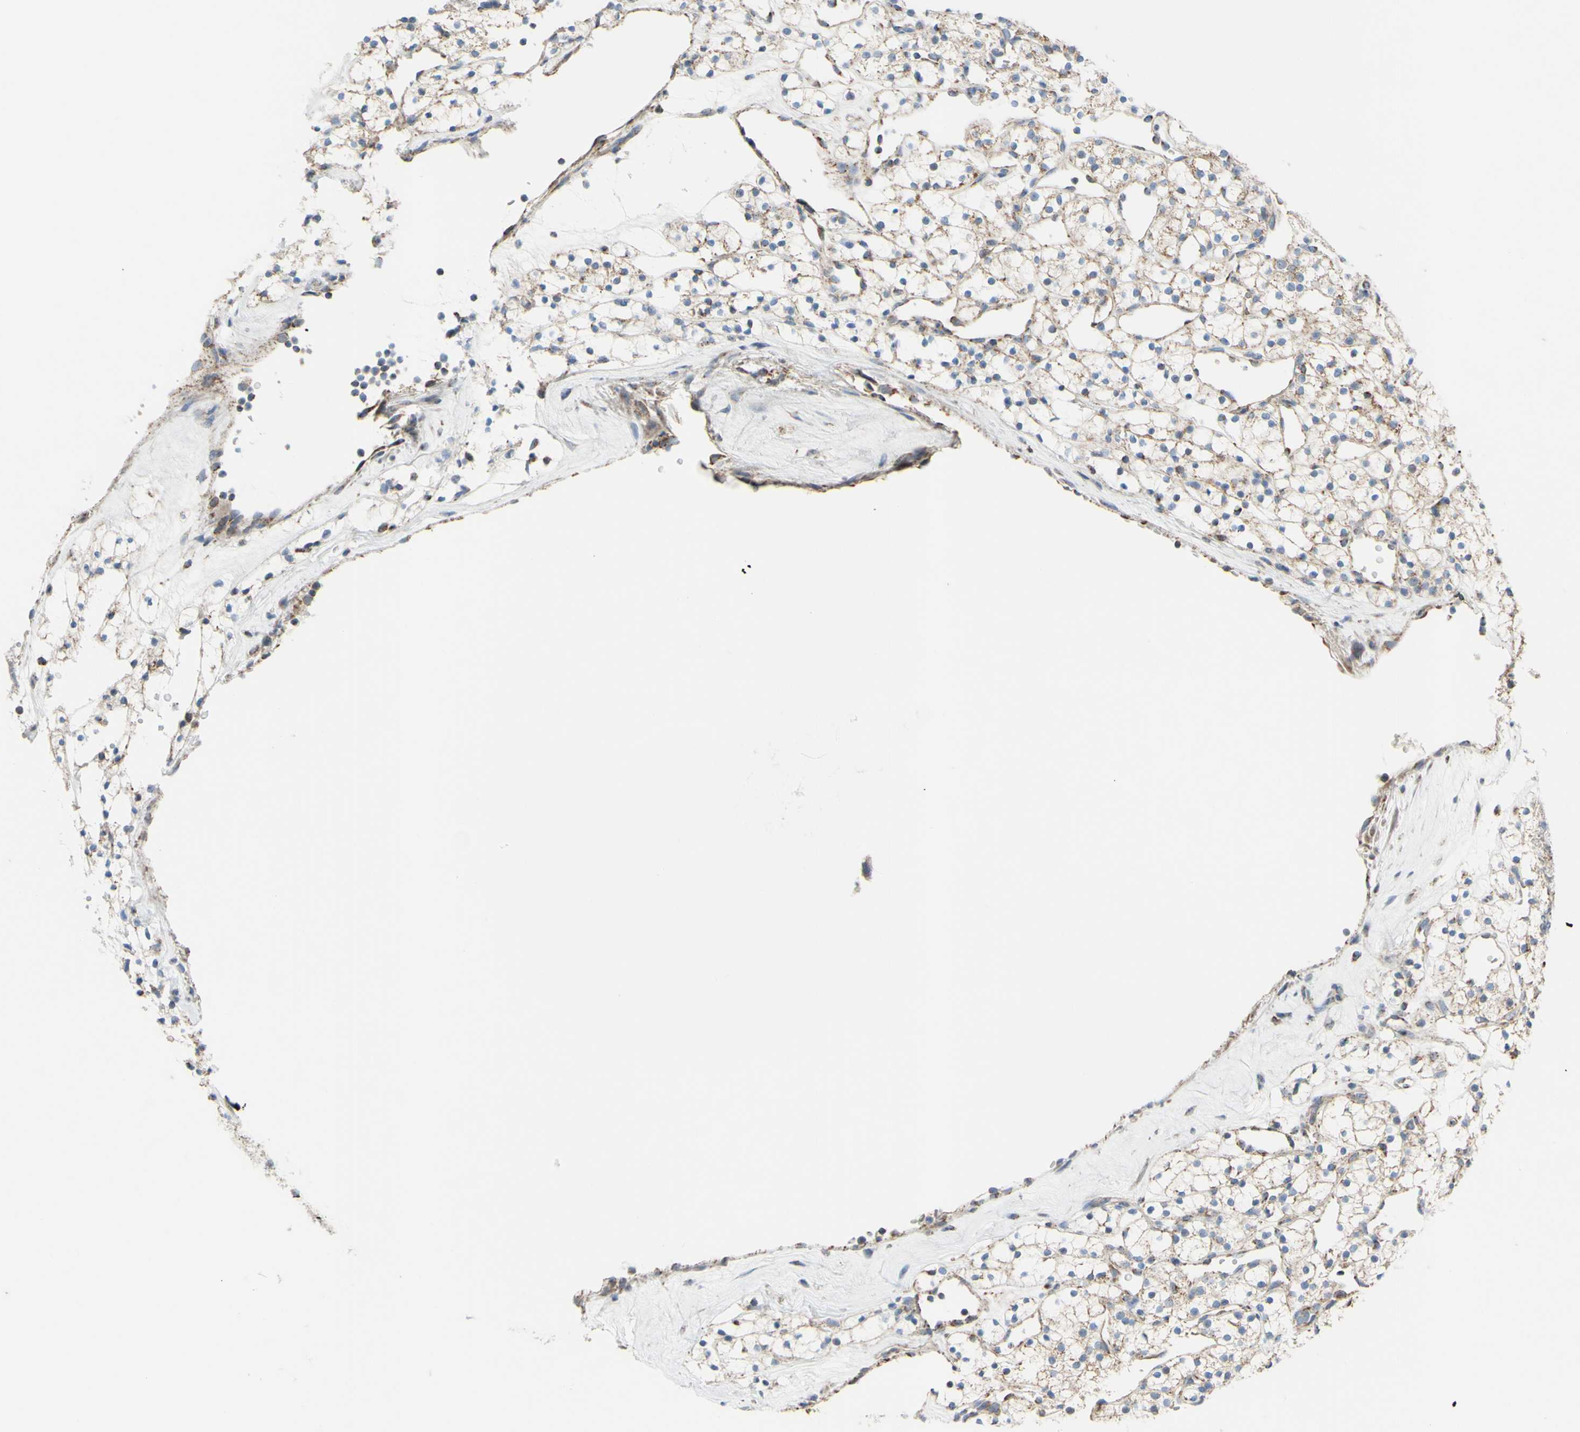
{"staining": {"intensity": "weak", "quantity": "25%-75%", "location": "cytoplasmic/membranous"}, "tissue": "renal cancer", "cell_type": "Tumor cells", "image_type": "cancer", "snomed": [{"axis": "morphology", "description": "Adenocarcinoma, NOS"}, {"axis": "topography", "description": "Kidney"}], "caption": "Protein staining reveals weak cytoplasmic/membranous expression in approximately 25%-75% of tumor cells in adenocarcinoma (renal).", "gene": "GLT8D1", "patient": {"sex": "female", "age": 60}}